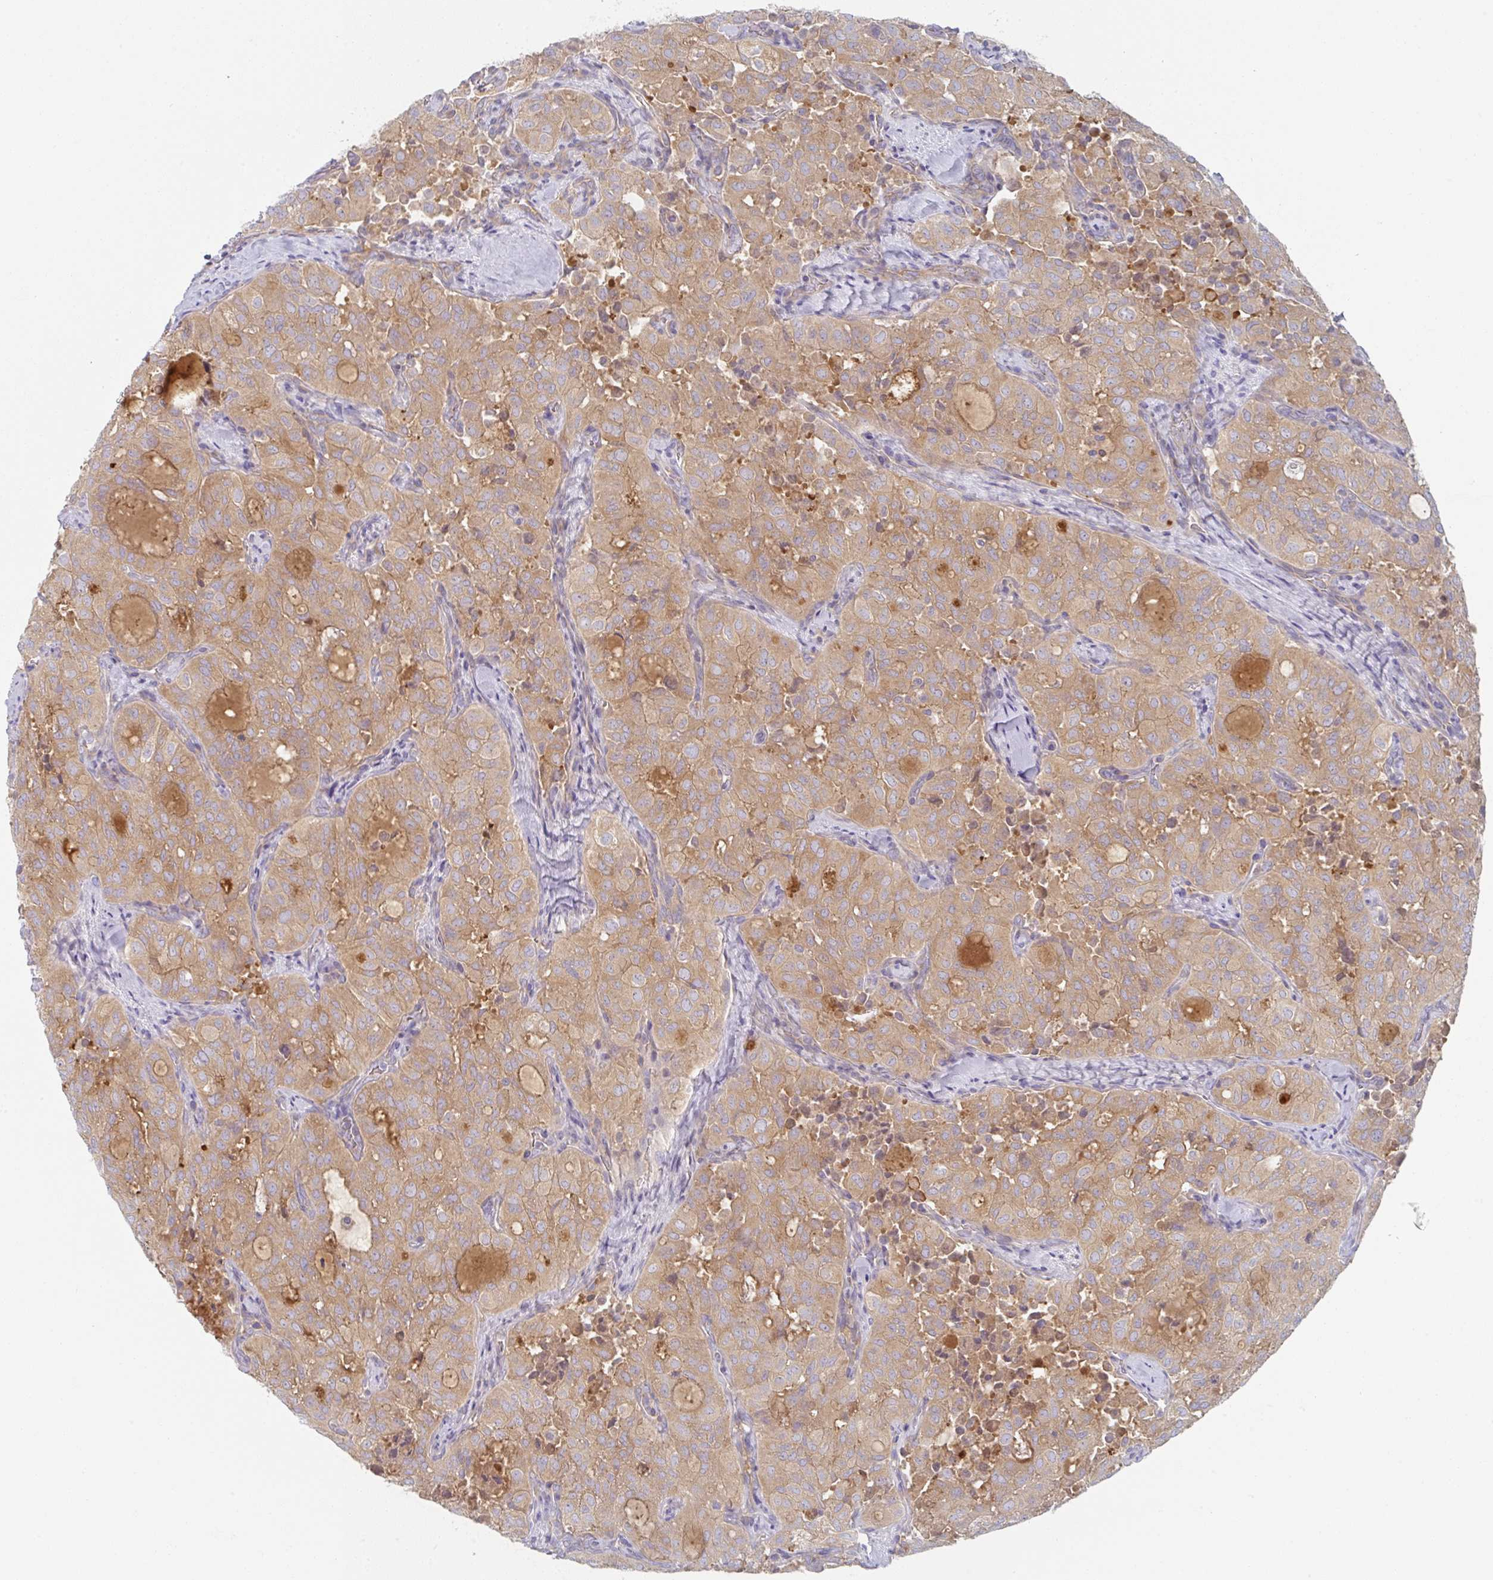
{"staining": {"intensity": "moderate", "quantity": ">75%", "location": "cytoplasmic/membranous"}, "tissue": "thyroid cancer", "cell_type": "Tumor cells", "image_type": "cancer", "snomed": [{"axis": "morphology", "description": "Follicular adenoma carcinoma, NOS"}, {"axis": "topography", "description": "Thyroid gland"}], "caption": "Tumor cells reveal medium levels of moderate cytoplasmic/membranous staining in approximately >75% of cells in thyroid follicular adenoma carcinoma. Ihc stains the protein of interest in brown and the nuclei are stained blue.", "gene": "AMPD2", "patient": {"sex": "male", "age": 75}}